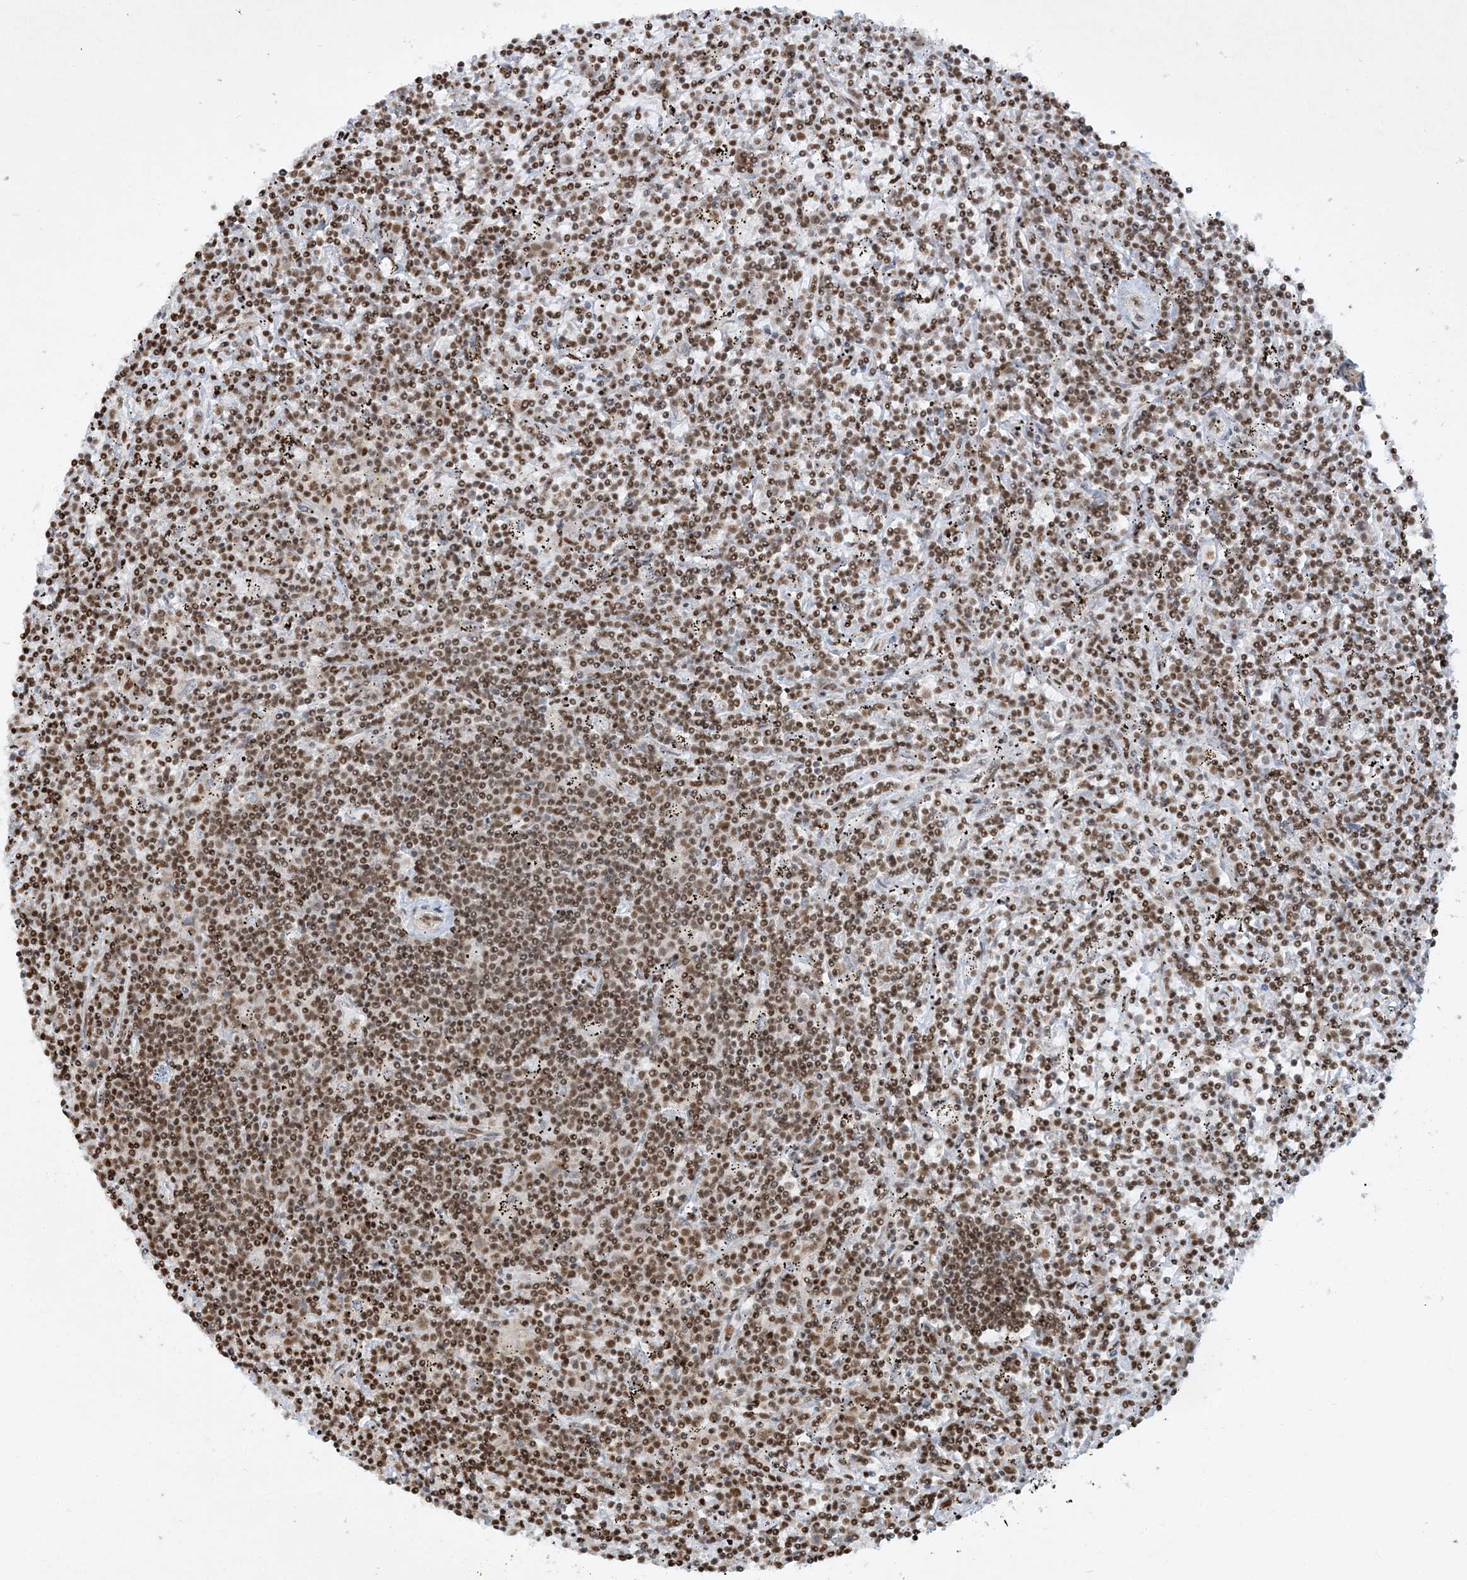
{"staining": {"intensity": "moderate", "quantity": ">75%", "location": "nuclear"}, "tissue": "lymphoma", "cell_type": "Tumor cells", "image_type": "cancer", "snomed": [{"axis": "morphology", "description": "Malignant lymphoma, non-Hodgkin's type, Low grade"}, {"axis": "topography", "description": "Spleen"}], "caption": "This image displays malignant lymphoma, non-Hodgkin's type (low-grade) stained with IHC to label a protein in brown. The nuclear of tumor cells show moderate positivity for the protein. Nuclei are counter-stained blue.", "gene": "DELE1", "patient": {"sex": "male", "age": 76}}